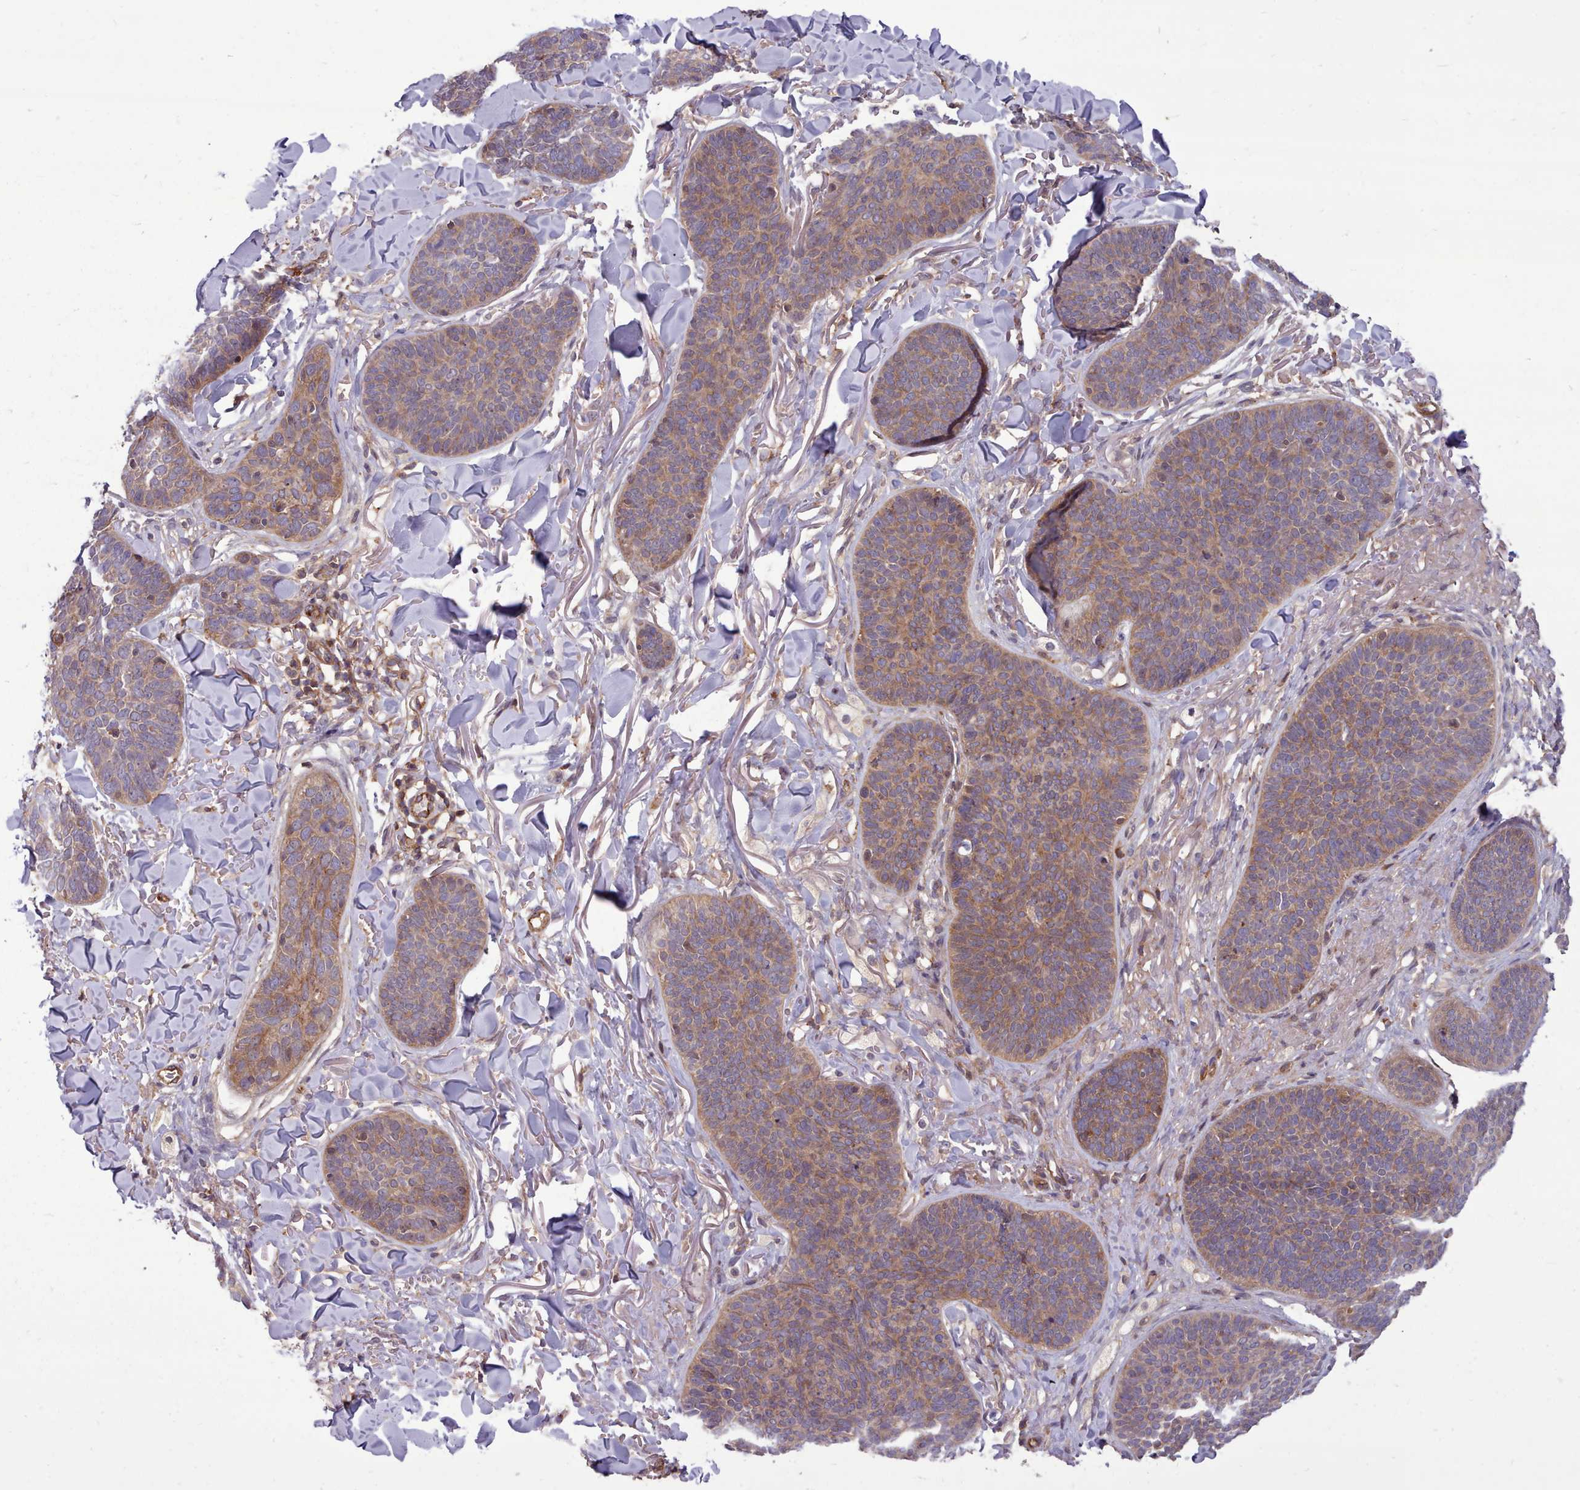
{"staining": {"intensity": "moderate", "quantity": ">75%", "location": "cytoplasmic/membranous"}, "tissue": "skin cancer", "cell_type": "Tumor cells", "image_type": "cancer", "snomed": [{"axis": "morphology", "description": "Basal cell carcinoma"}, {"axis": "topography", "description": "Skin"}], "caption": "This micrograph demonstrates skin basal cell carcinoma stained with IHC to label a protein in brown. The cytoplasmic/membranous of tumor cells show moderate positivity for the protein. Nuclei are counter-stained blue.", "gene": "STUB1", "patient": {"sex": "male", "age": 85}}